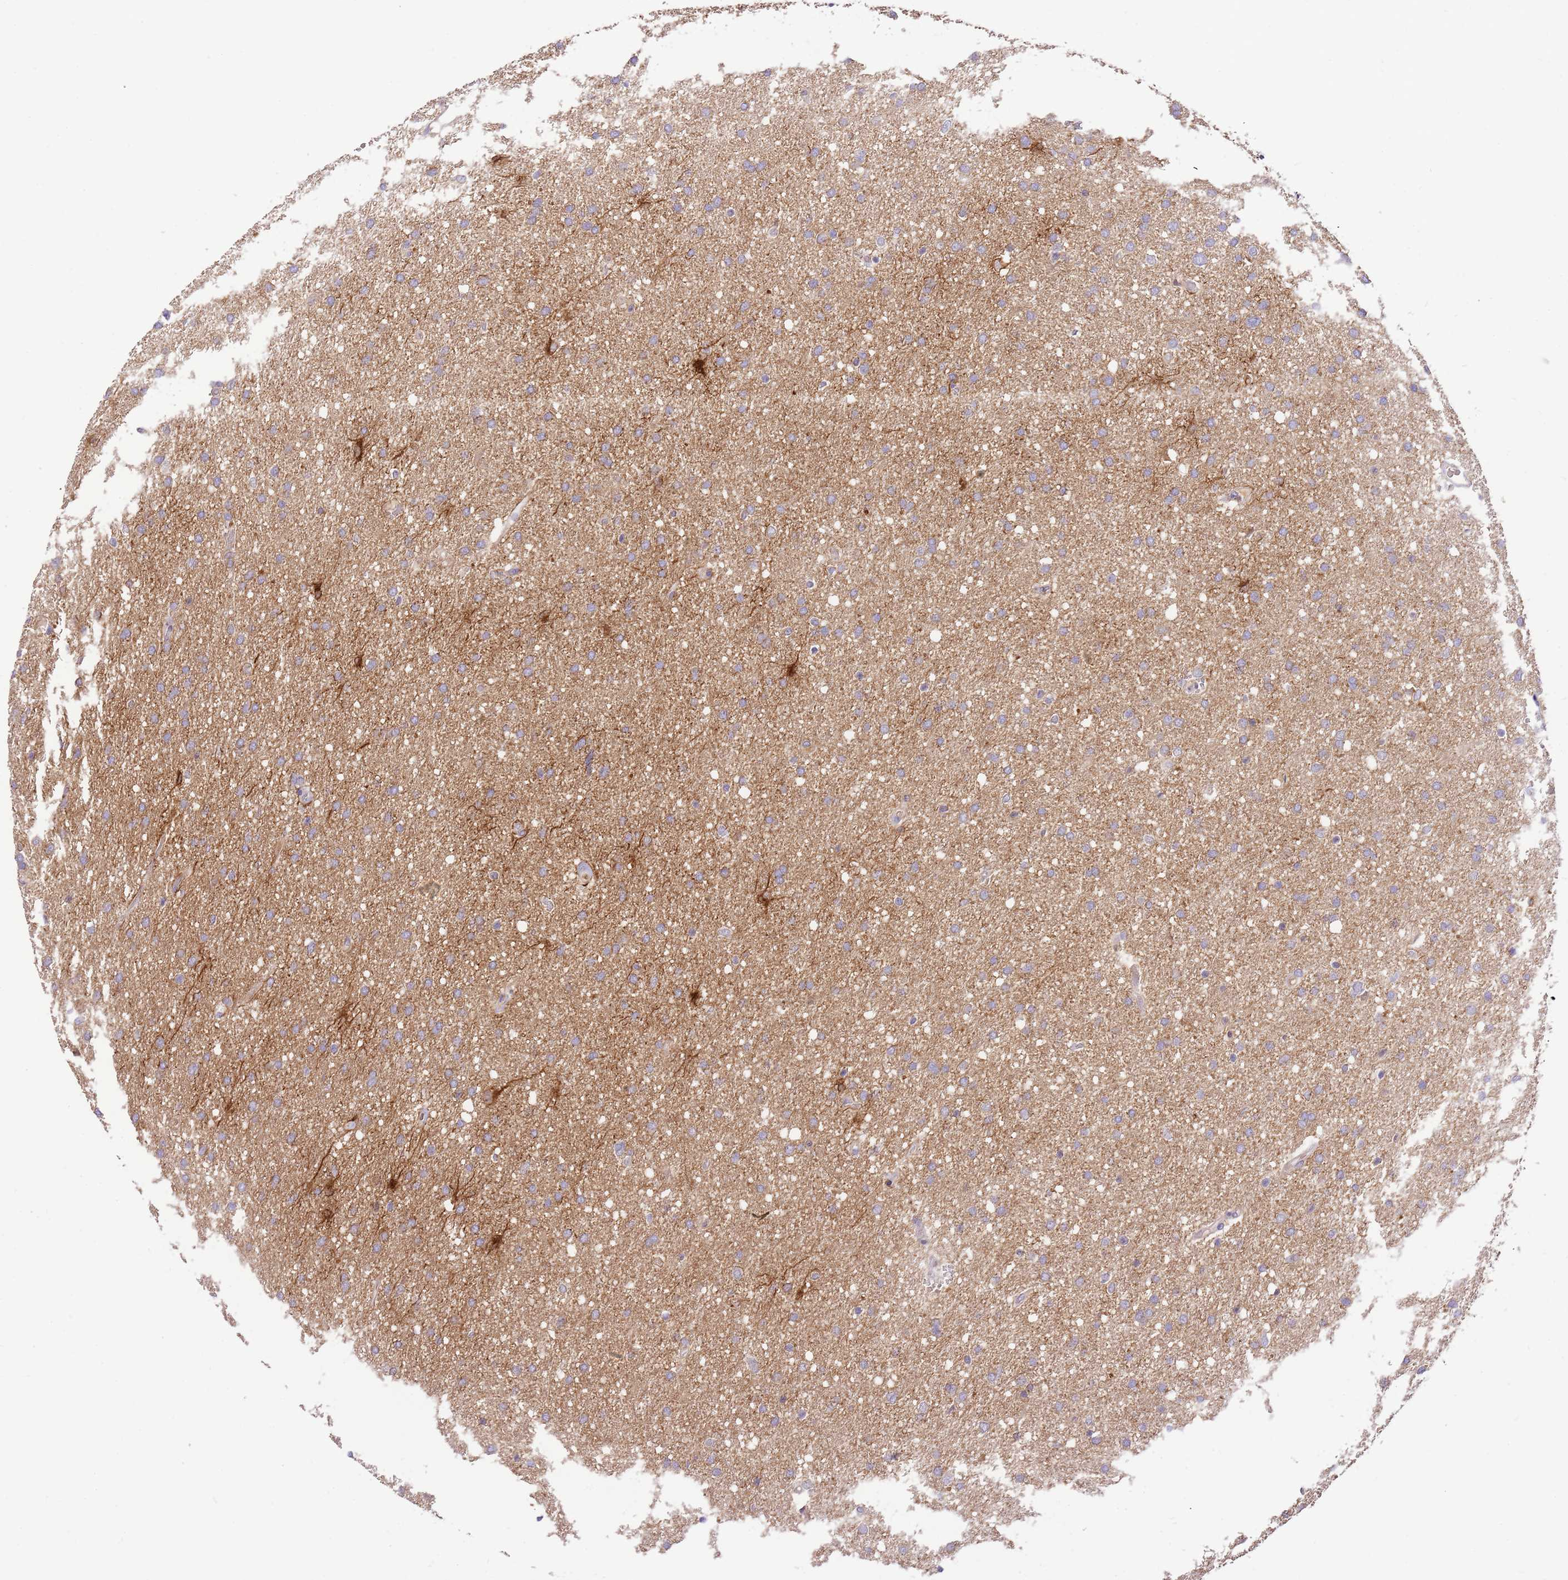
{"staining": {"intensity": "moderate", "quantity": "25%-75%", "location": "cytoplasmic/membranous"}, "tissue": "glioma", "cell_type": "Tumor cells", "image_type": "cancer", "snomed": [{"axis": "morphology", "description": "Glioma, malignant, High grade"}, {"axis": "topography", "description": "Cerebral cortex"}], "caption": "Immunohistochemical staining of high-grade glioma (malignant) demonstrates medium levels of moderate cytoplasmic/membranous positivity in approximately 25%-75% of tumor cells. (DAB = brown stain, brightfield microscopy at high magnification).", "gene": "RFK", "patient": {"sex": "female", "age": 36}}